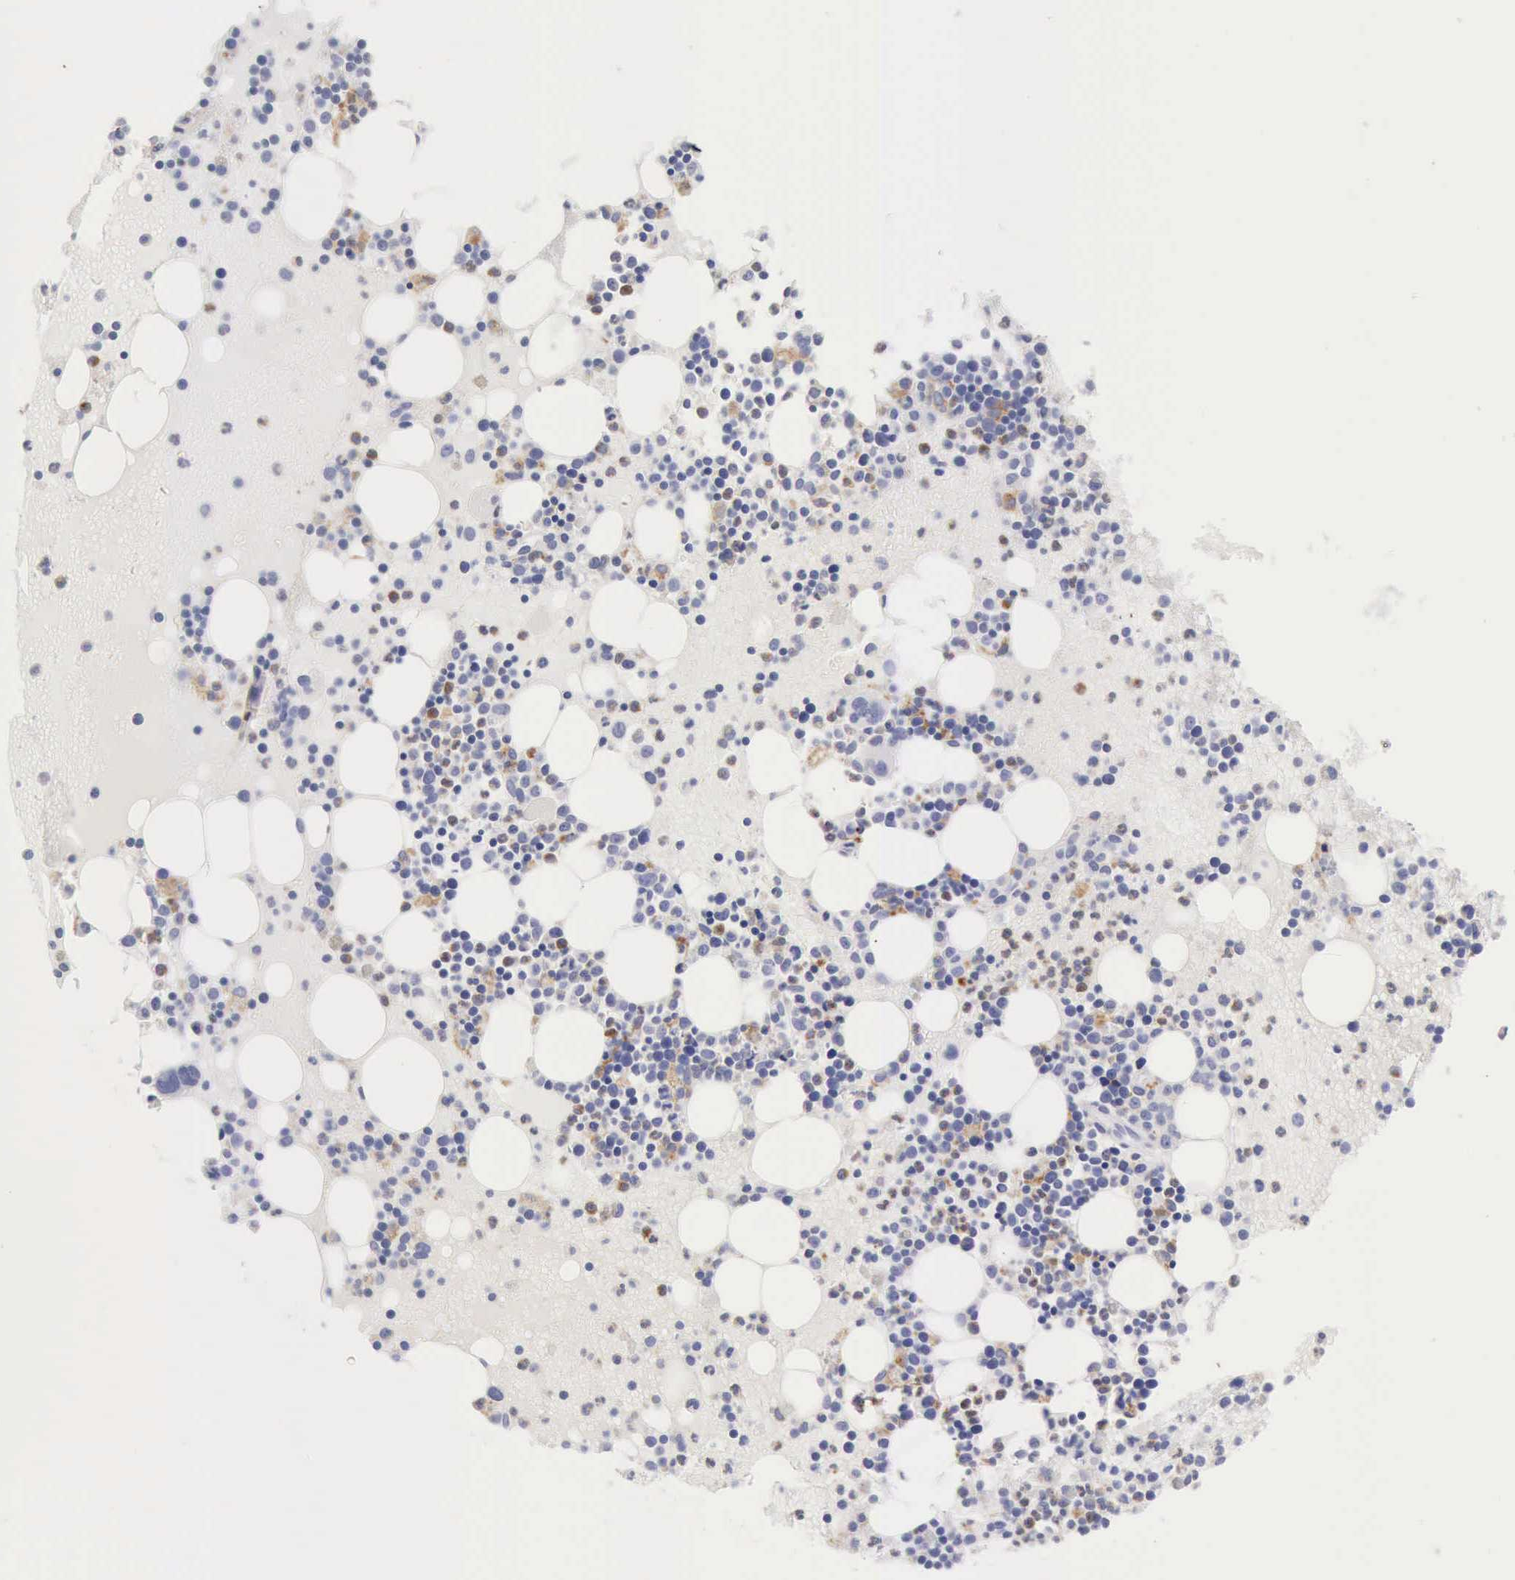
{"staining": {"intensity": "moderate", "quantity": "25%-75%", "location": "cytoplasmic/membranous"}, "tissue": "bone marrow", "cell_type": "Hematopoietic cells", "image_type": "normal", "snomed": [{"axis": "morphology", "description": "Normal tissue, NOS"}, {"axis": "topography", "description": "Bone marrow"}], "caption": "DAB (3,3'-diaminobenzidine) immunohistochemical staining of benign human bone marrow displays moderate cytoplasmic/membranous protein expression in about 25%-75% of hematopoietic cells. The staining was performed using DAB (3,3'-diaminobenzidine) to visualize the protein expression in brown, while the nuclei were stained in blue with hematoxylin (Magnification: 20x).", "gene": "CTSS", "patient": {"sex": "male", "age": 15}}